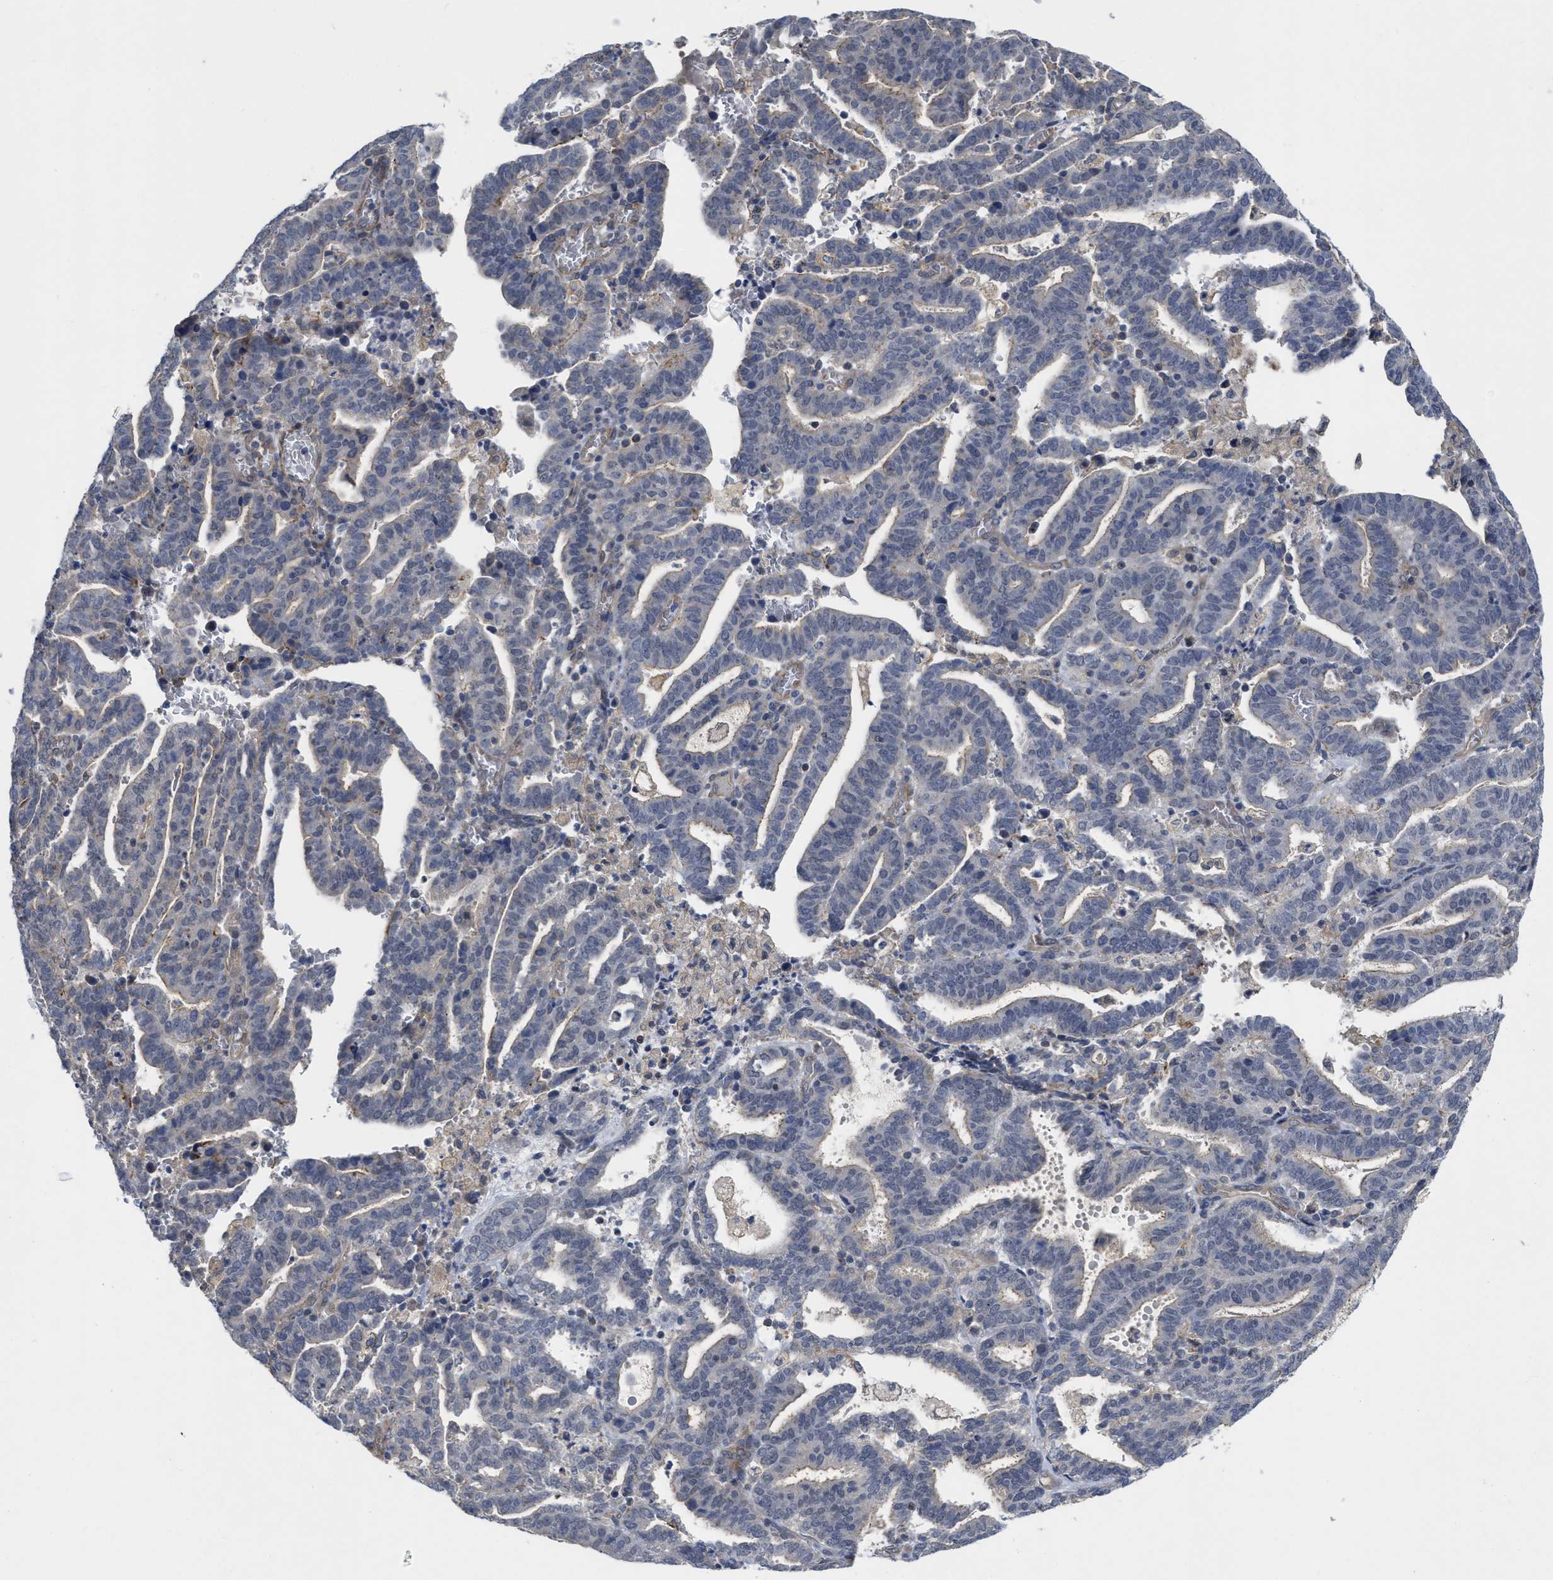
{"staining": {"intensity": "negative", "quantity": "none", "location": "none"}, "tissue": "endometrial cancer", "cell_type": "Tumor cells", "image_type": "cancer", "snomed": [{"axis": "morphology", "description": "Adenocarcinoma, NOS"}, {"axis": "topography", "description": "Uterus"}], "caption": "Immunohistochemistry of endometrial cancer (adenocarcinoma) reveals no expression in tumor cells.", "gene": "ARHGEF26", "patient": {"sex": "female", "age": 83}}